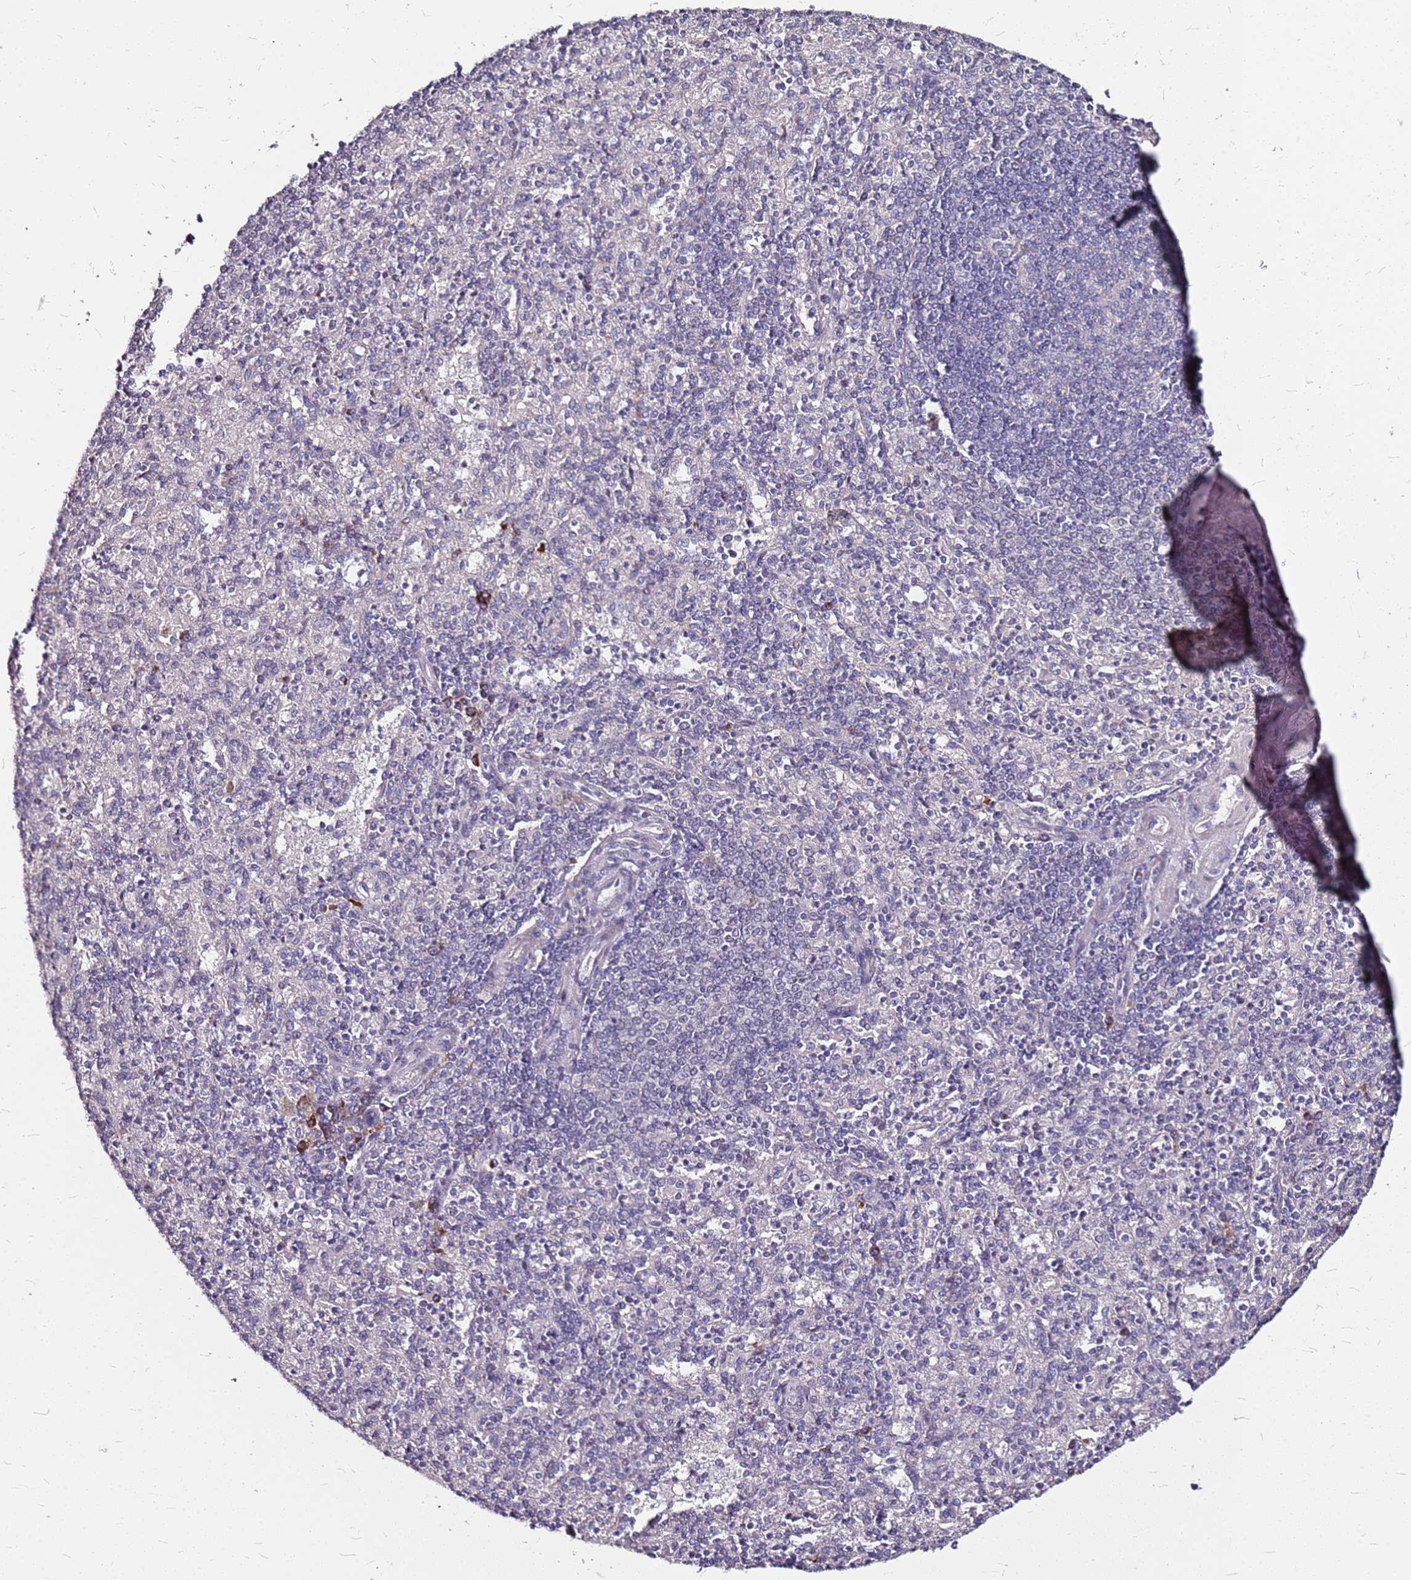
{"staining": {"intensity": "negative", "quantity": "none", "location": "none"}, "tissue": "spleen", "cell_type": "Cells in red pulp", "image_type": "normal", "snomed": [{"axis": "morphology", "description": "Normal tissue, NOS"}, {"axis": "topography", "description": "Spleen"}], "caption": "This is an immunohistochemistry (IHC) photomicrograph of normal spleen. There is no positivity in cells in red pulp.", "gene": "DCDC2C", "patient": {"sex": "male", "age": 82}}